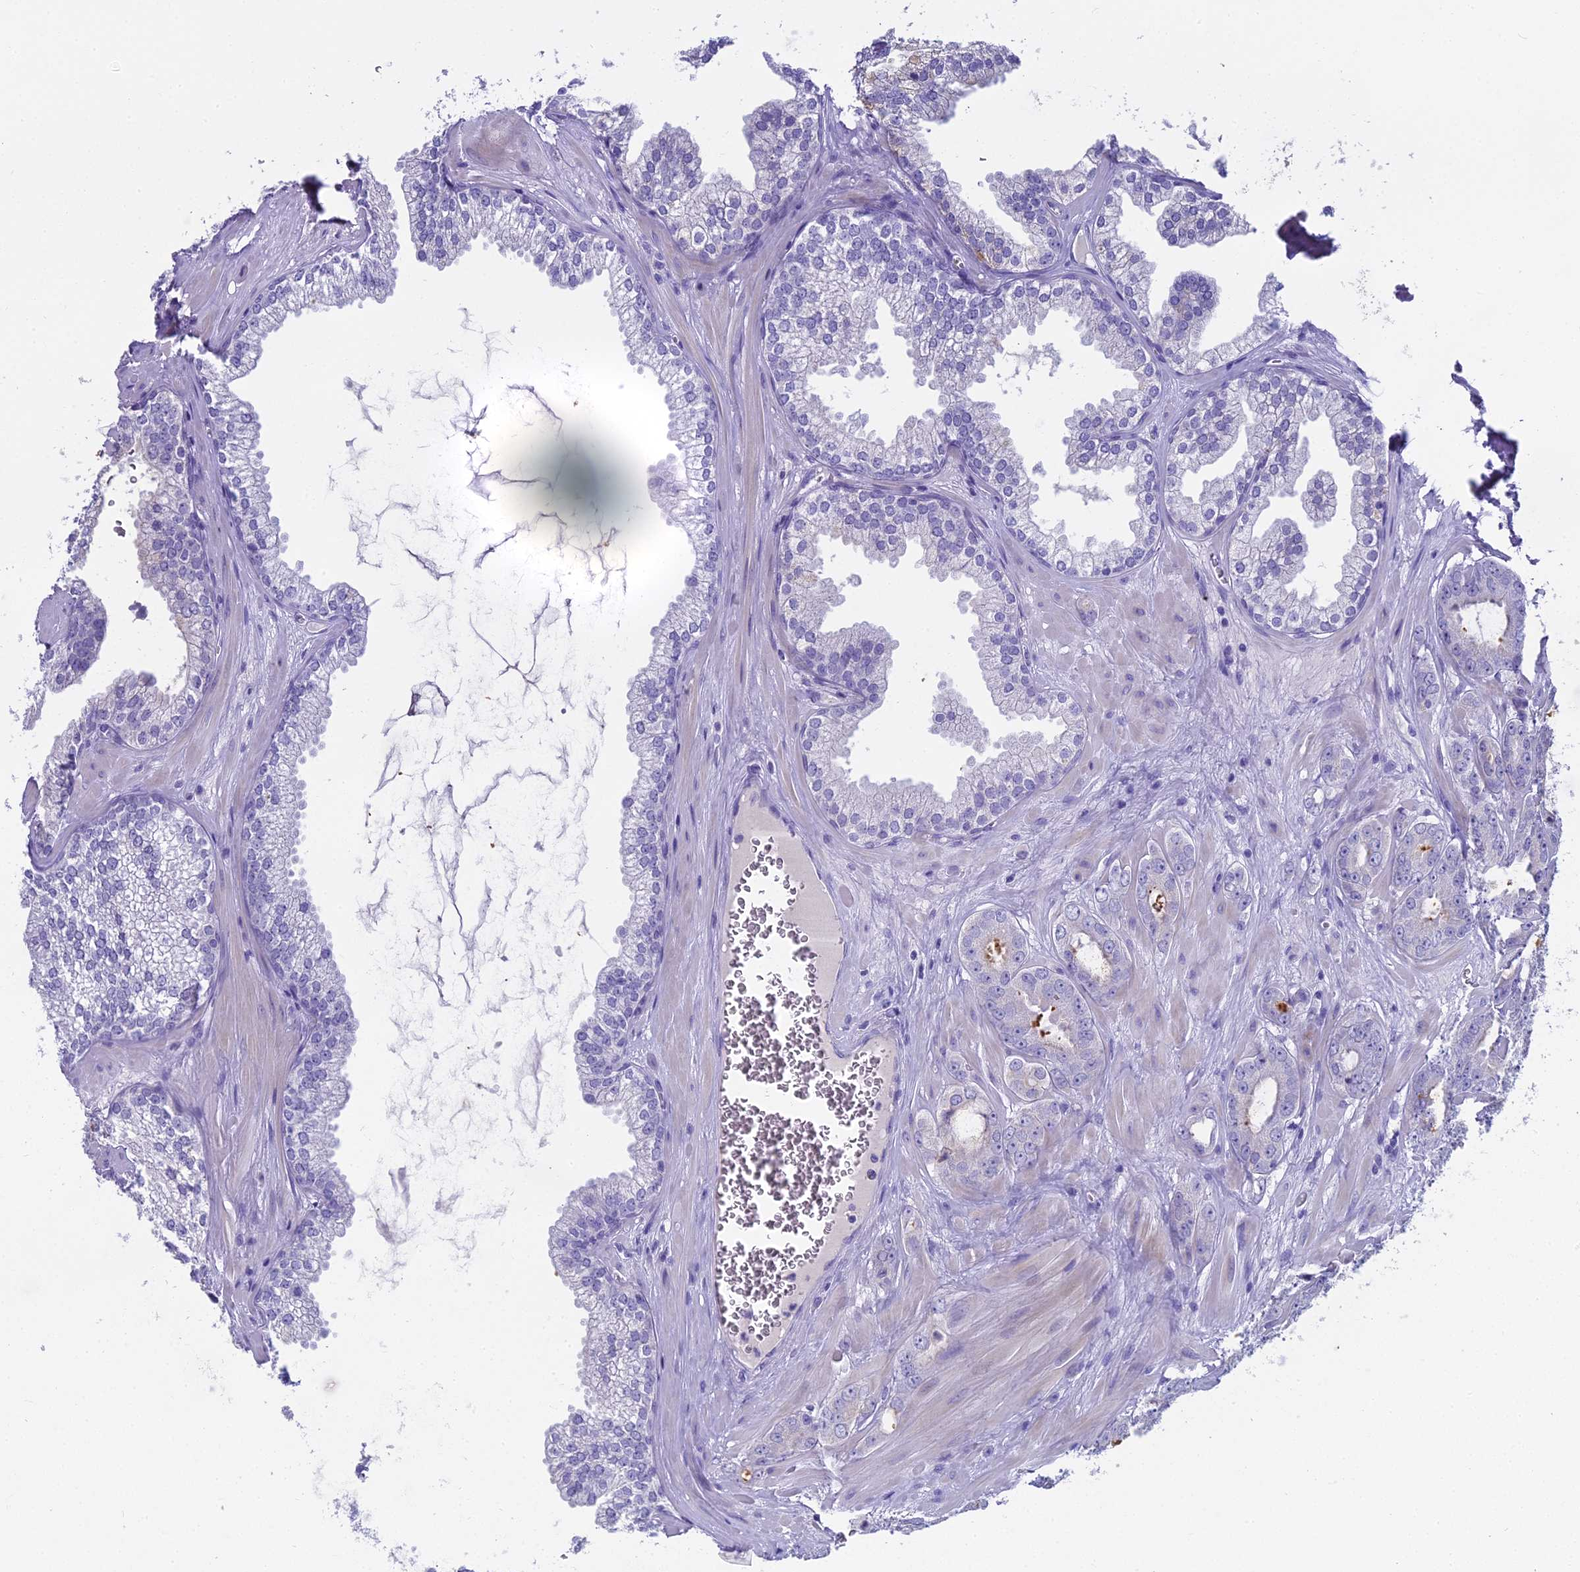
{"staining": {"intensity": "negative", "quantity": "none", "location": "none"}, "tissue": "prostate cancer", "cell_type": "Tumor cells", "image_type": "cancer", "snomed": [{"axis": "morphology", "description": "Adenocarcinoma, Low grade"}, {"axis": "topography", "description": "Prostate"}], "caption": "This is an immunohistochemistry (IHC) histopathology image of prostate cancer. There is no staining in tumor cells.", "gene": "UNC80", "patient": {"sex": "male", "age": 60}}